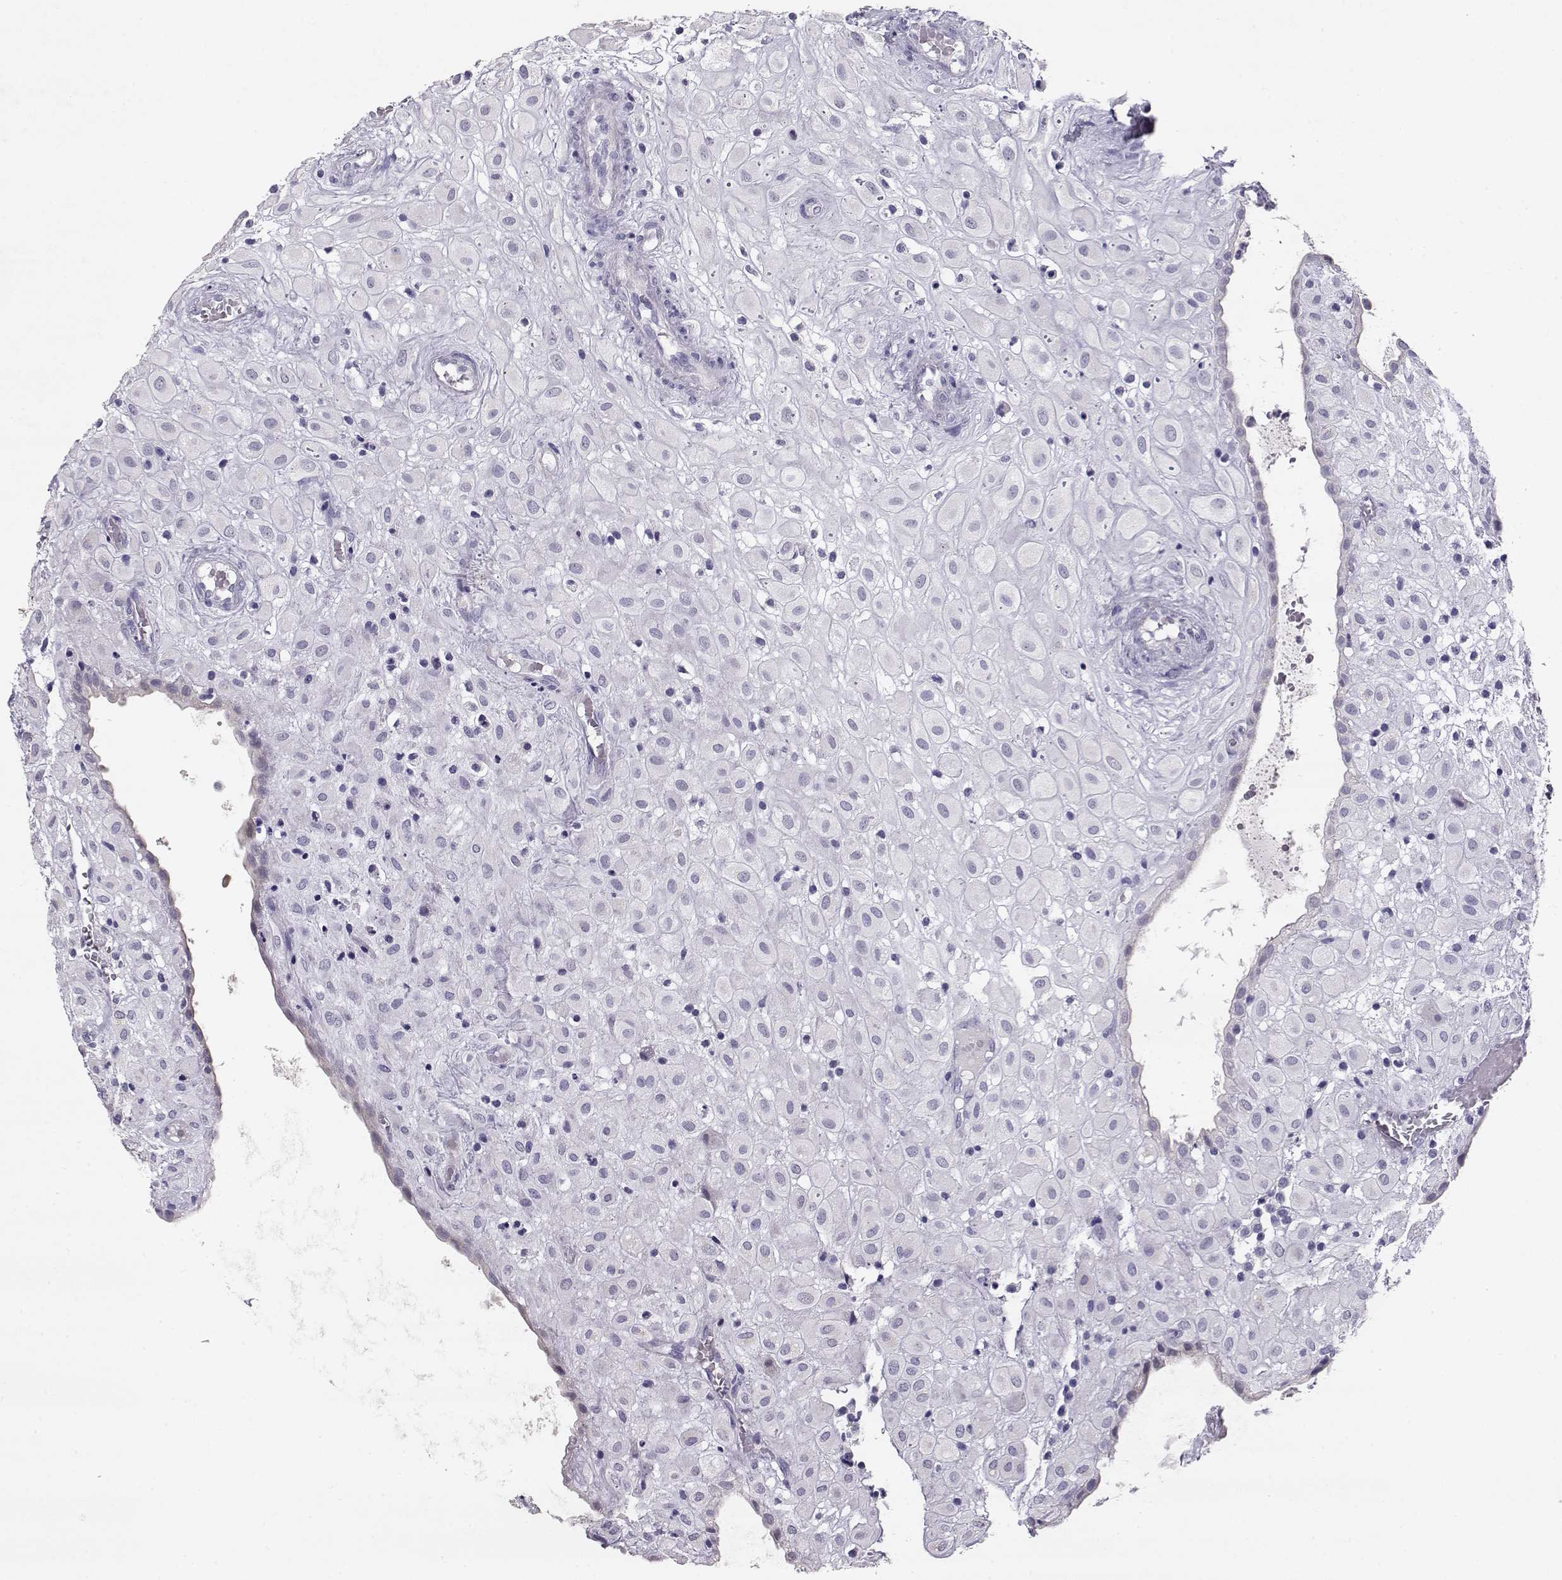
{"staining": {"intensity": "negative", "quantity": "none", "location": "none"}, "tissue": "placenta", "cell_type": "Decidual cells", "image_type": "normal", "snomed": [{"axis": "morphology", "description": "Normal tissue, NOS"}, {"axis": "topography", "description": "Placenta"}], "caption": "Immunohistochemistry (IHC) of benign placenta displays no staining in decidual cells. Nuclei are stained in blue.", "gene": "RD3", "patient": {"sex": "female", "age": 24}}